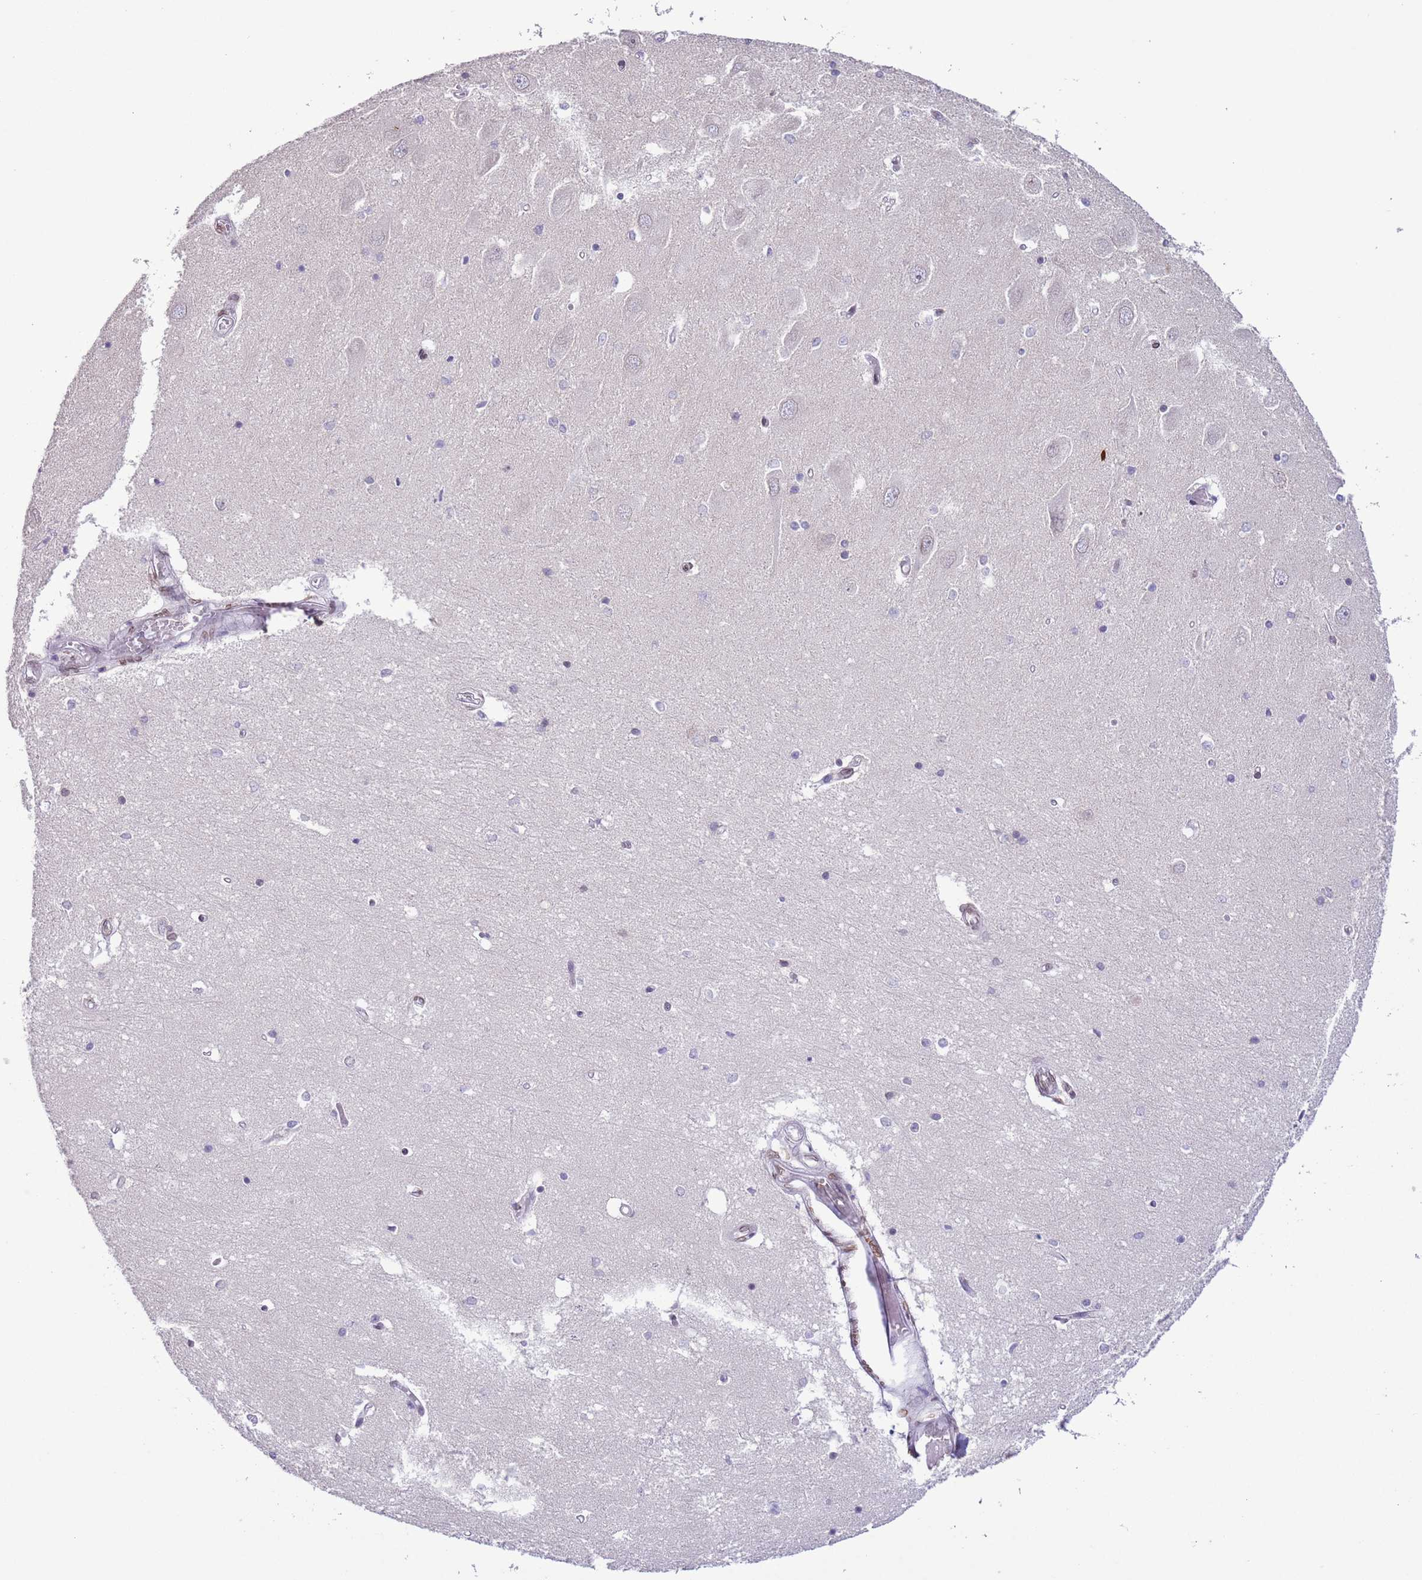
{"staining": {"intensity": "negative", "quantity": "none", "location": "none"}, "tissue": "hippocampus", "cell_type": "Glial cells", "image_type": "normal", "snomed": [{"axis": "morphology", "description": "Normal tissue, NOS"}, {"axis": "topography", "description": "Hippocampus"}], "caption": "Immunohistochemistry (IHC) photomicrograph of unremarkable hippocampus: human hippocampus stained with DAB displays no significant protein staining in glial cells. The staining was performed using DAB to visualize the protein expression in brown, while the nuclei were stained in blue with hematoxylin (Magnification: 20x).", "gene": "ZGLP1", "patient": {"sex": "male", "age": 45}}